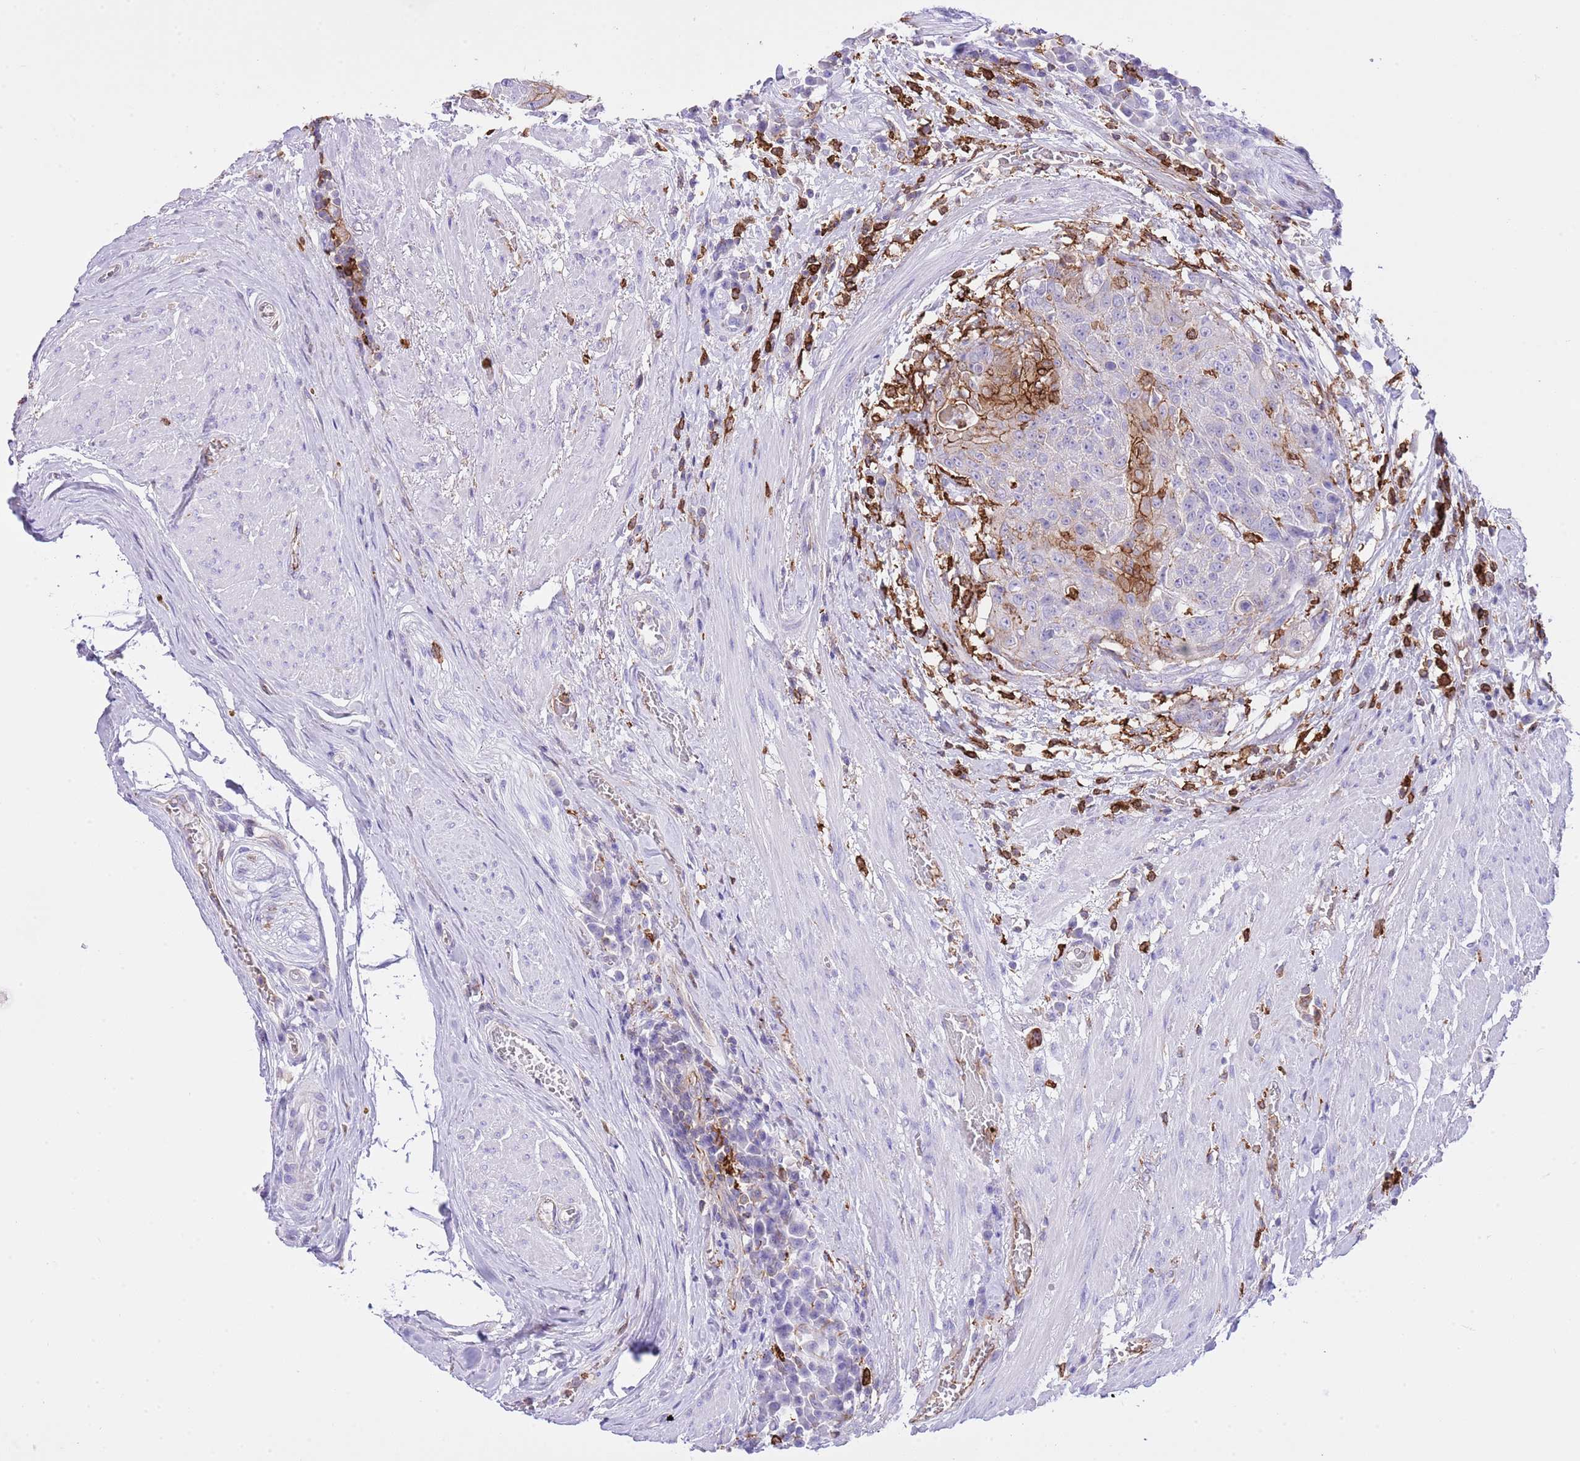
{"staining": {"intensity": "moderate", "quantity": "25%-75%", "location": "cytoplasmic/membranous"}, "tissue": "urothelial cancer", "cell_type": "Tumor cells", "image_type": "cancer", "snomed": [{"axis": "morphology", "description": "Urothelial carcinoma, High grade"}, {"axis": "topography", "description": "Urinary bladder"}], "caption": "Protein staining of urothelial carcinoma (high-grade) tissue exhibits moderate cytoplasmic/membranous positivity in about 25%-75% of tumor cells.", "gene": "EFHD2", "patient": {"sex": "female", "age": 63}}